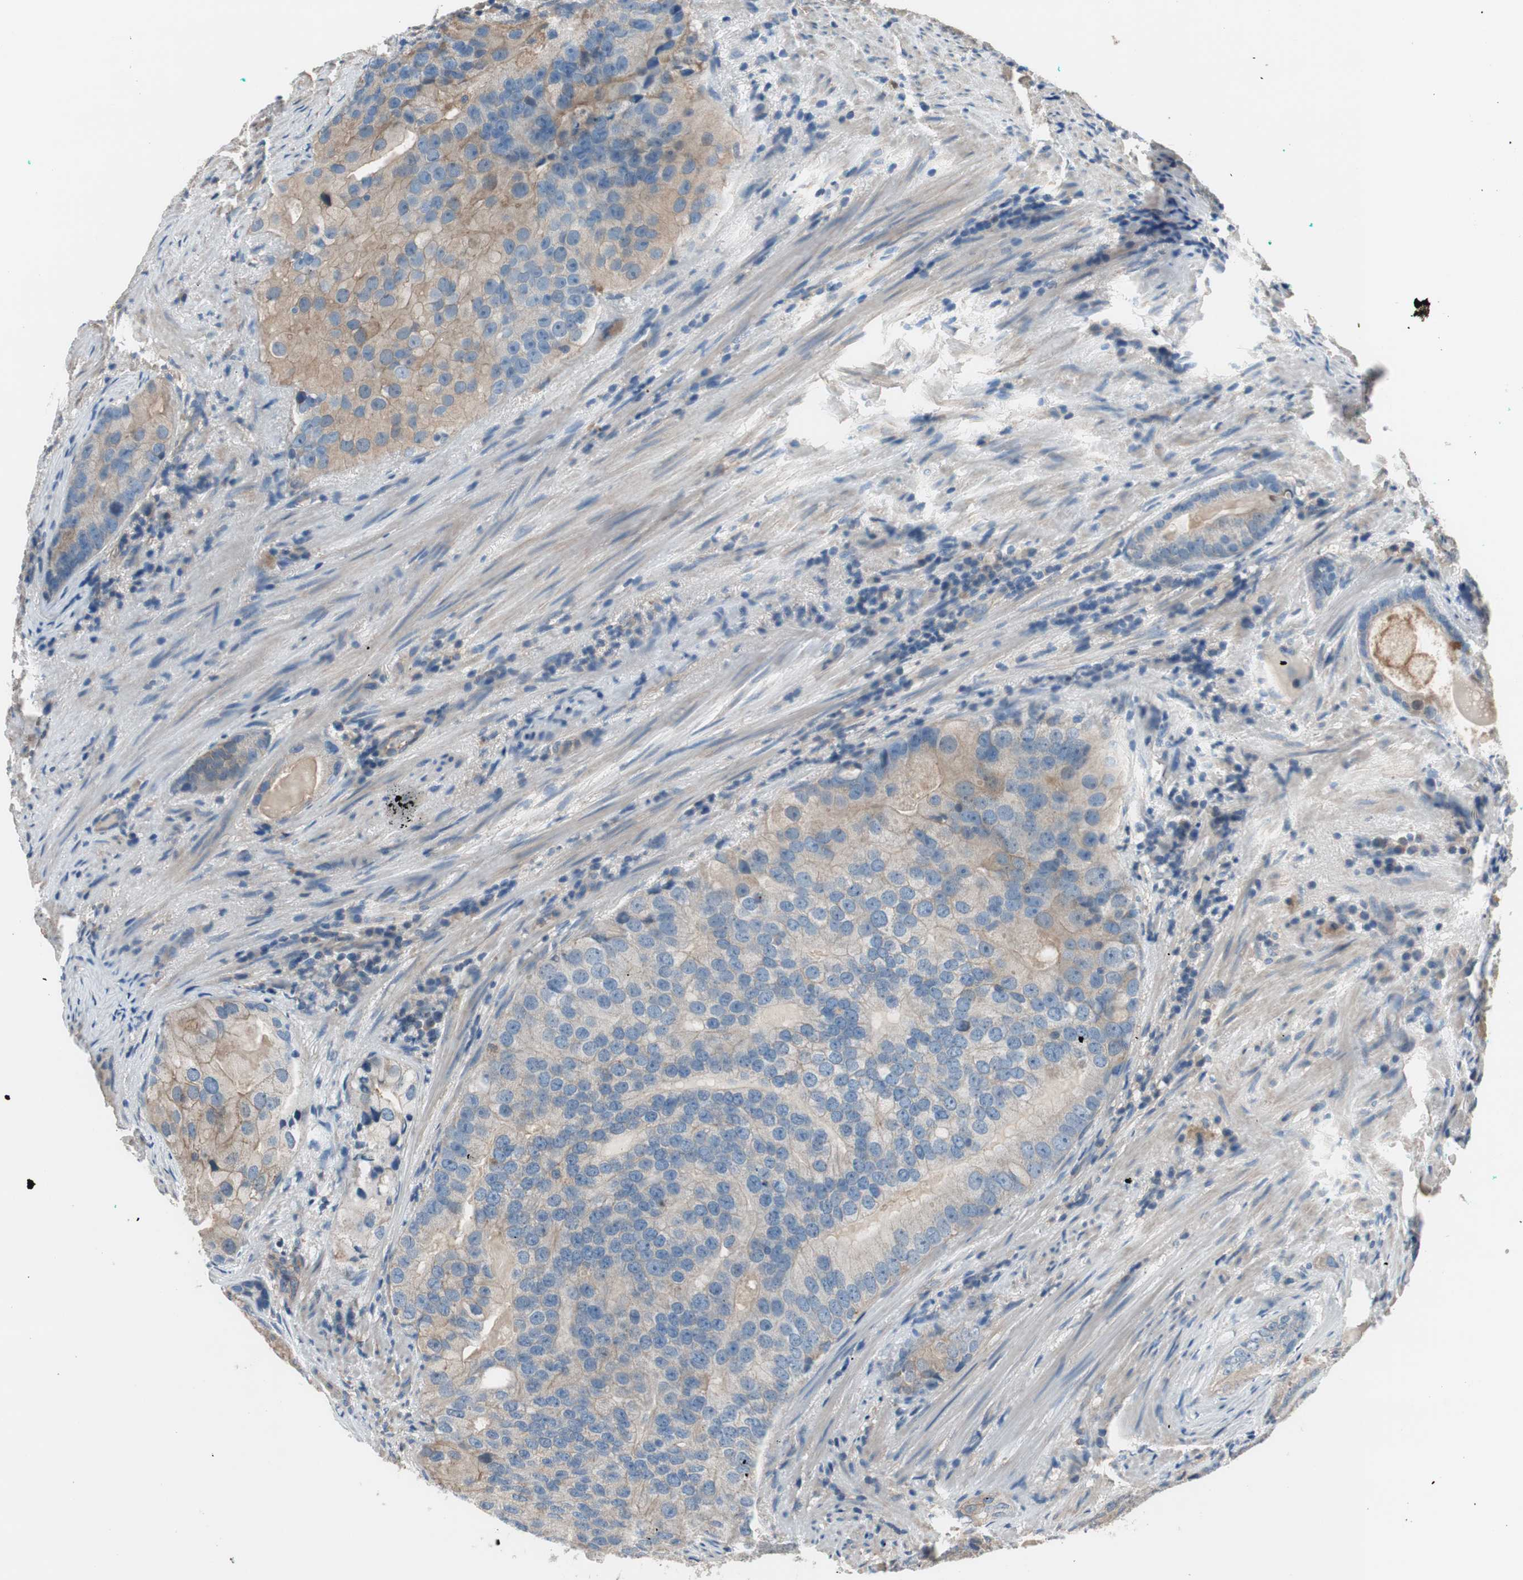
{"staining": {"intensity": "moderate", "quantity": ">75%", "location": "cytoplasmic/membranous"}, "tissue": "prostate cancer", "cell_type": "Tumor cells", "image_type": "cancer", "snomed": [{"axis": "morphology", "description": "Adenocarcinoma, High grade"}, {"axis": "topography", "description": "Prostate"}], "caption": "Moderate cytoplasmic/membranous positivity is present in about >75% of tumor cells in prostate high-grade adenocarcinoma. (brown staining indicates protein expression, while blue staining denotes nuclei).", "gene": "CALML3", "patient": {"sex": "male", "age": 66}}